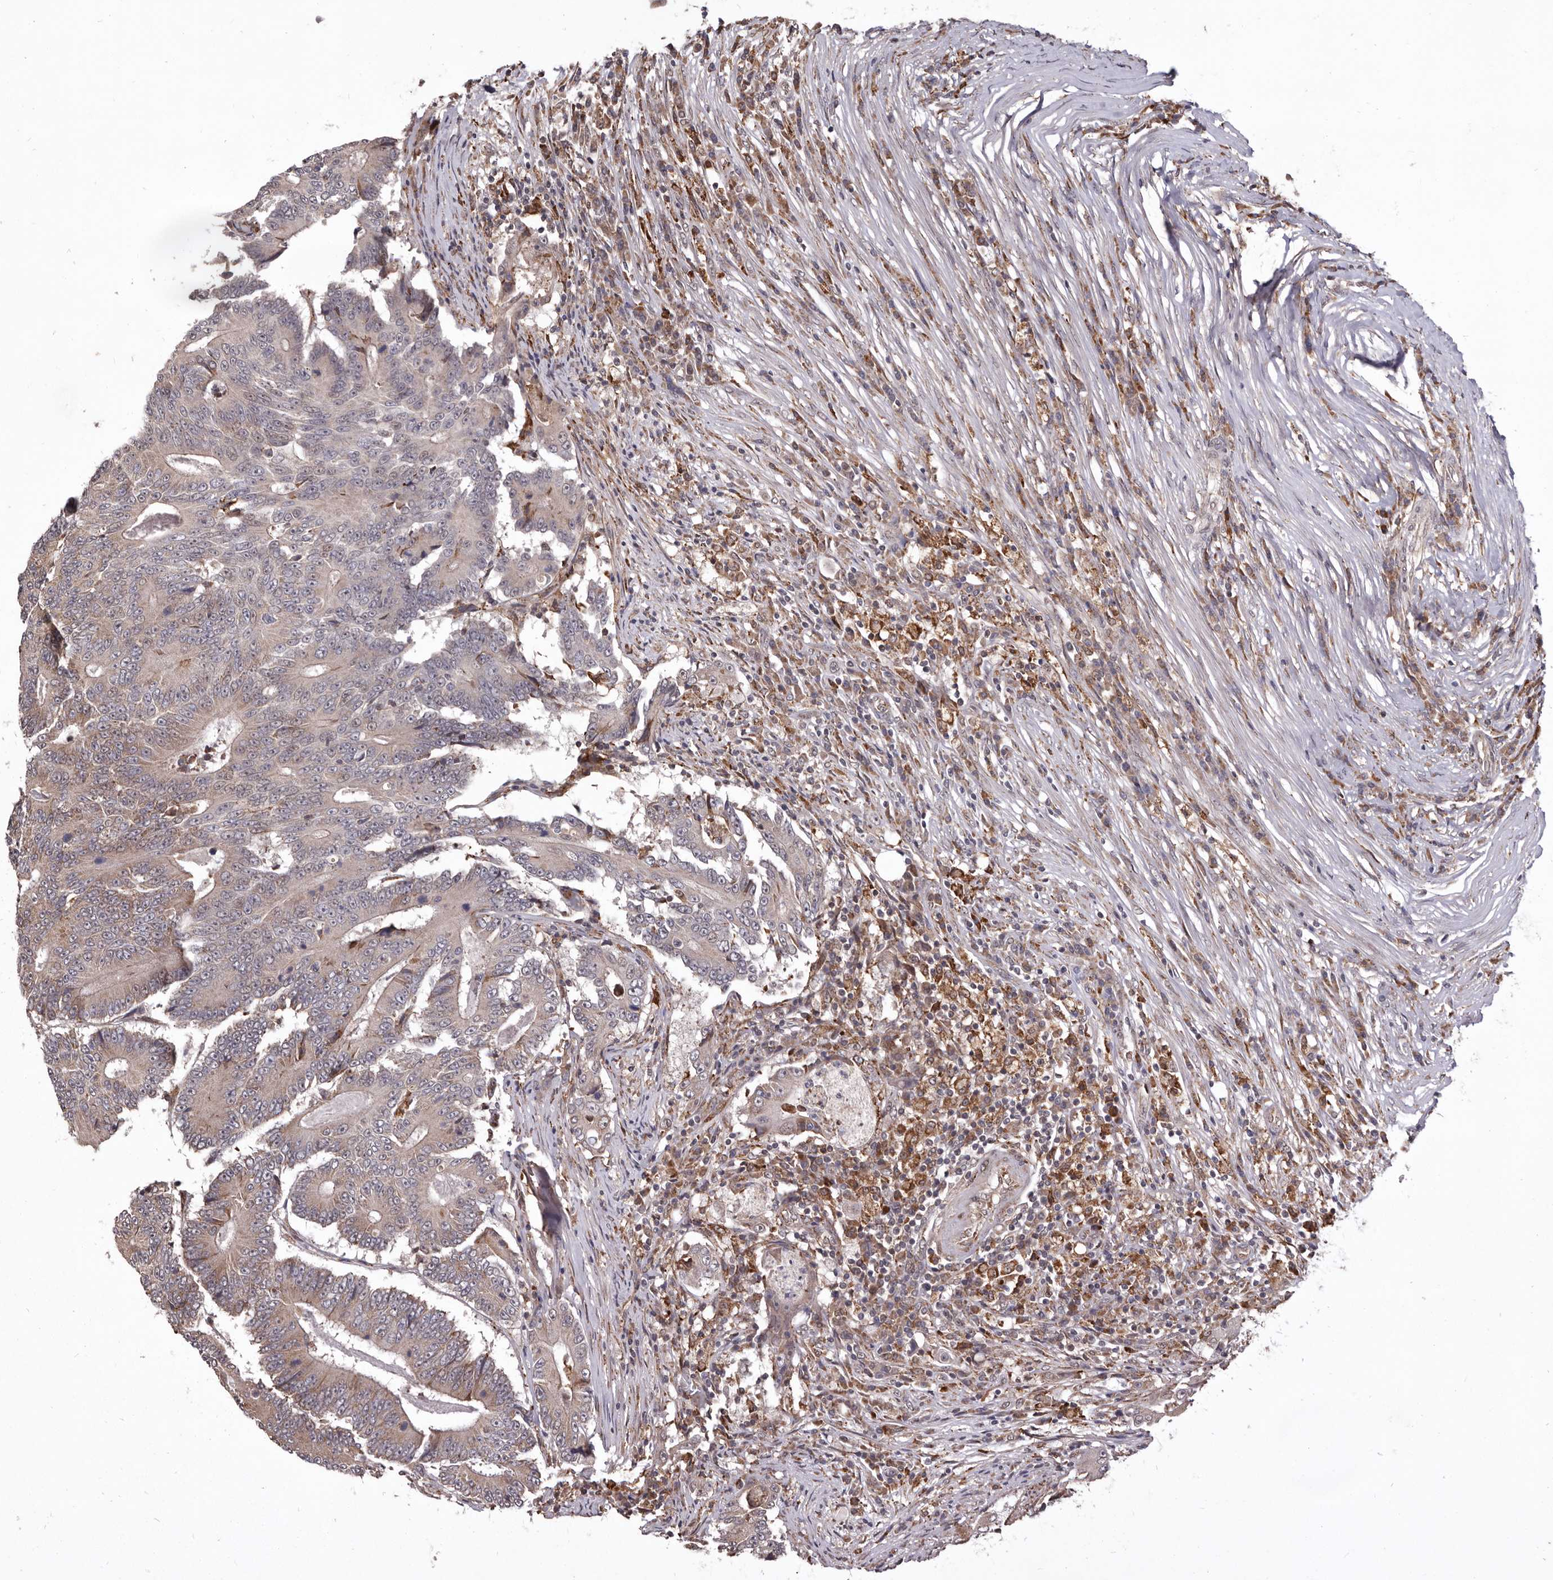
{"staining": {"intensity": "weak", "quantity": "<25%", "location": "cytoplasmic/membranous"}, "tissue": "colorectal cancer", "cell_type": "Tumor cells", "image_type": "cancer", "snomed": [{"axis": "morphology", "description": "Adenocarcinoma, NOS"}, {"axis": "topography", "description": "Colon"}], "caption": "Micrograph shows no significant protein staining in tumor cells of colorectal adenocarcinoma. The staining is performed using DAB brown chromogen with nuclei counter-stained in using hematoxylin.", "gene": "RRM2B", "patient": {"sex": "male", "age": 83}}